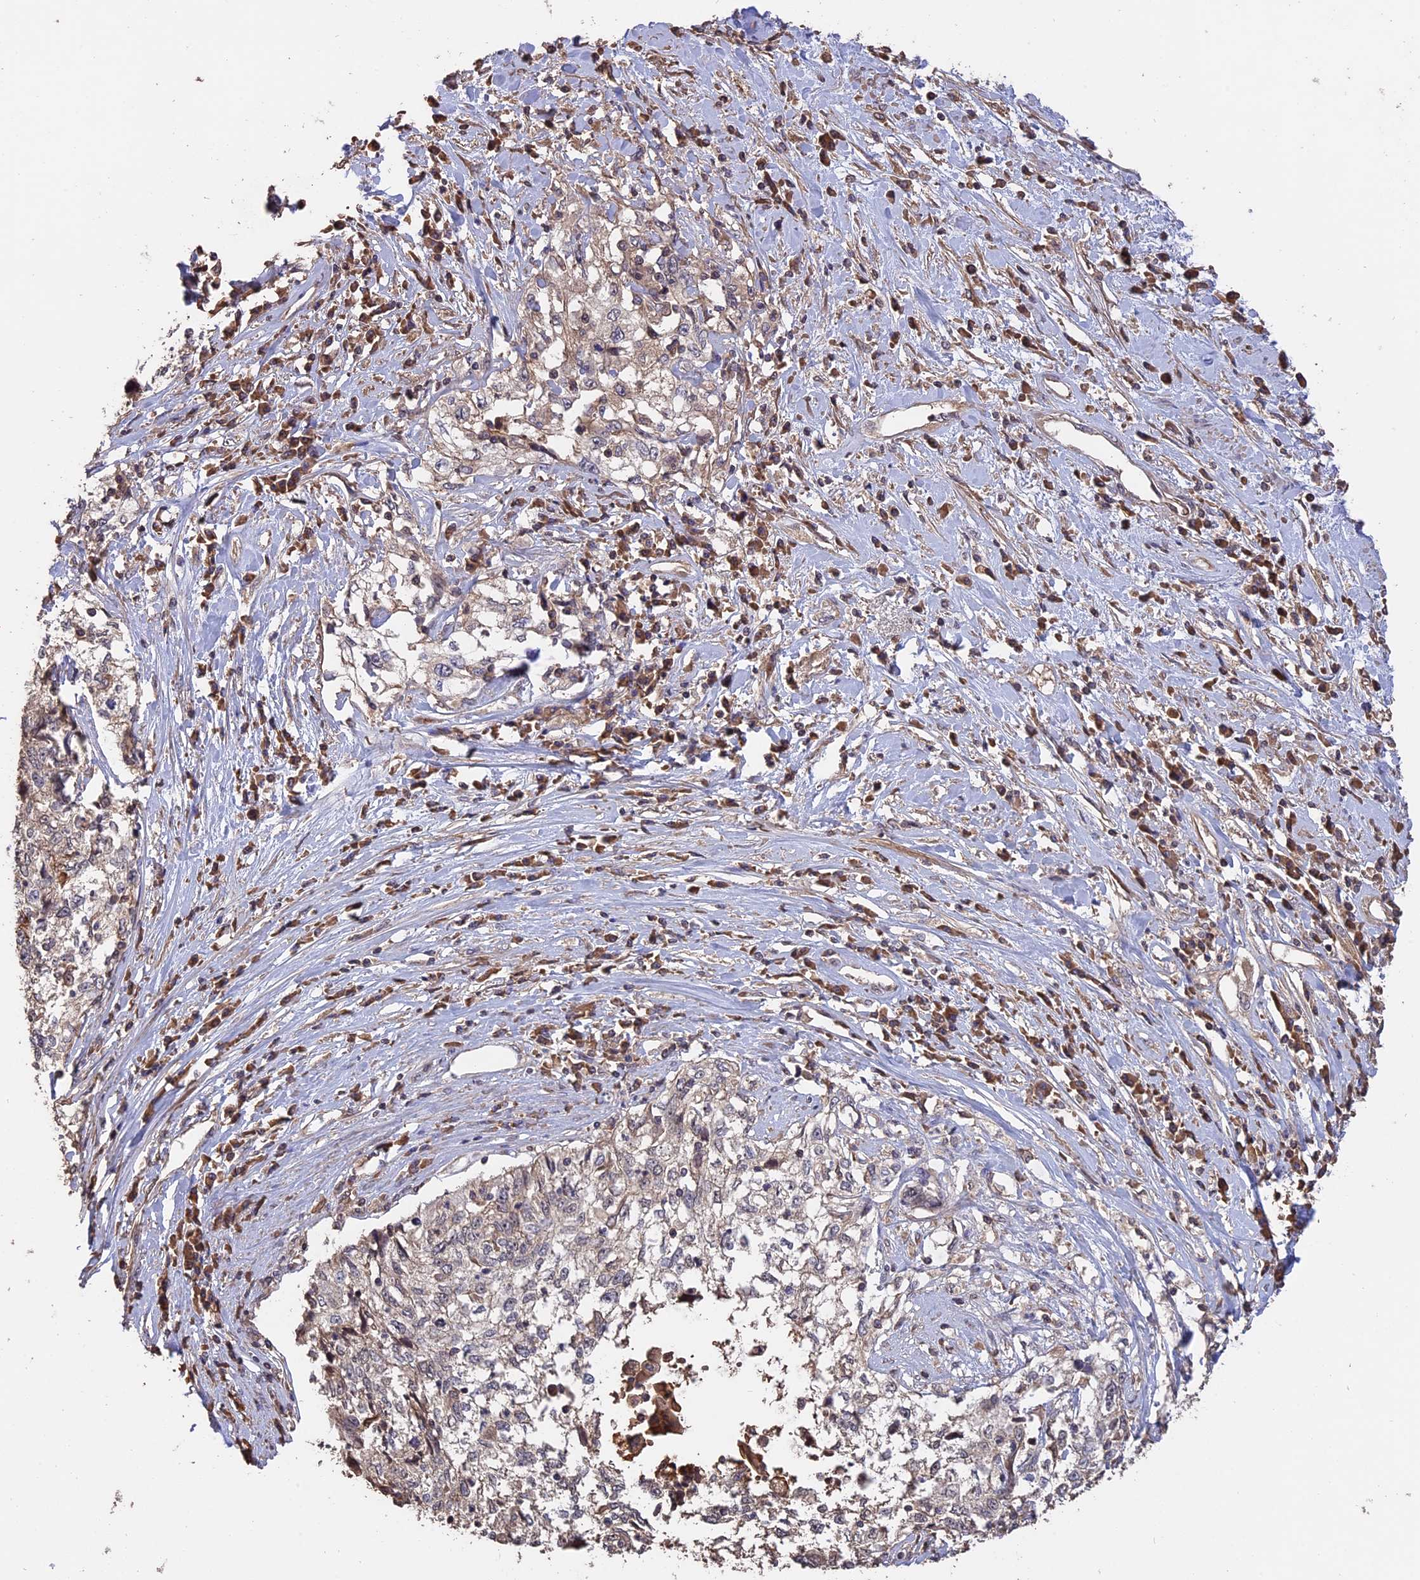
{"staining": {"intensity": "negative", "quantity": "none", "location": "none"}, "tissue": "cervical cancer", "cell_type": "Tumor cells", "image_type": "cancer", "snomed": [{"axis": "morphology", "description": "Squamous cell carcinoma, NOS"}, {"axis": "topography", "description": "Cervix"}], "caption": "Human cervical cancer (squamous cell carcinoma) stained for a protein using immunohistochemistry exhibits no staining in tumor cells.", "gene": "RASAL1", "patient": {"sex": "female", "age": 57}}